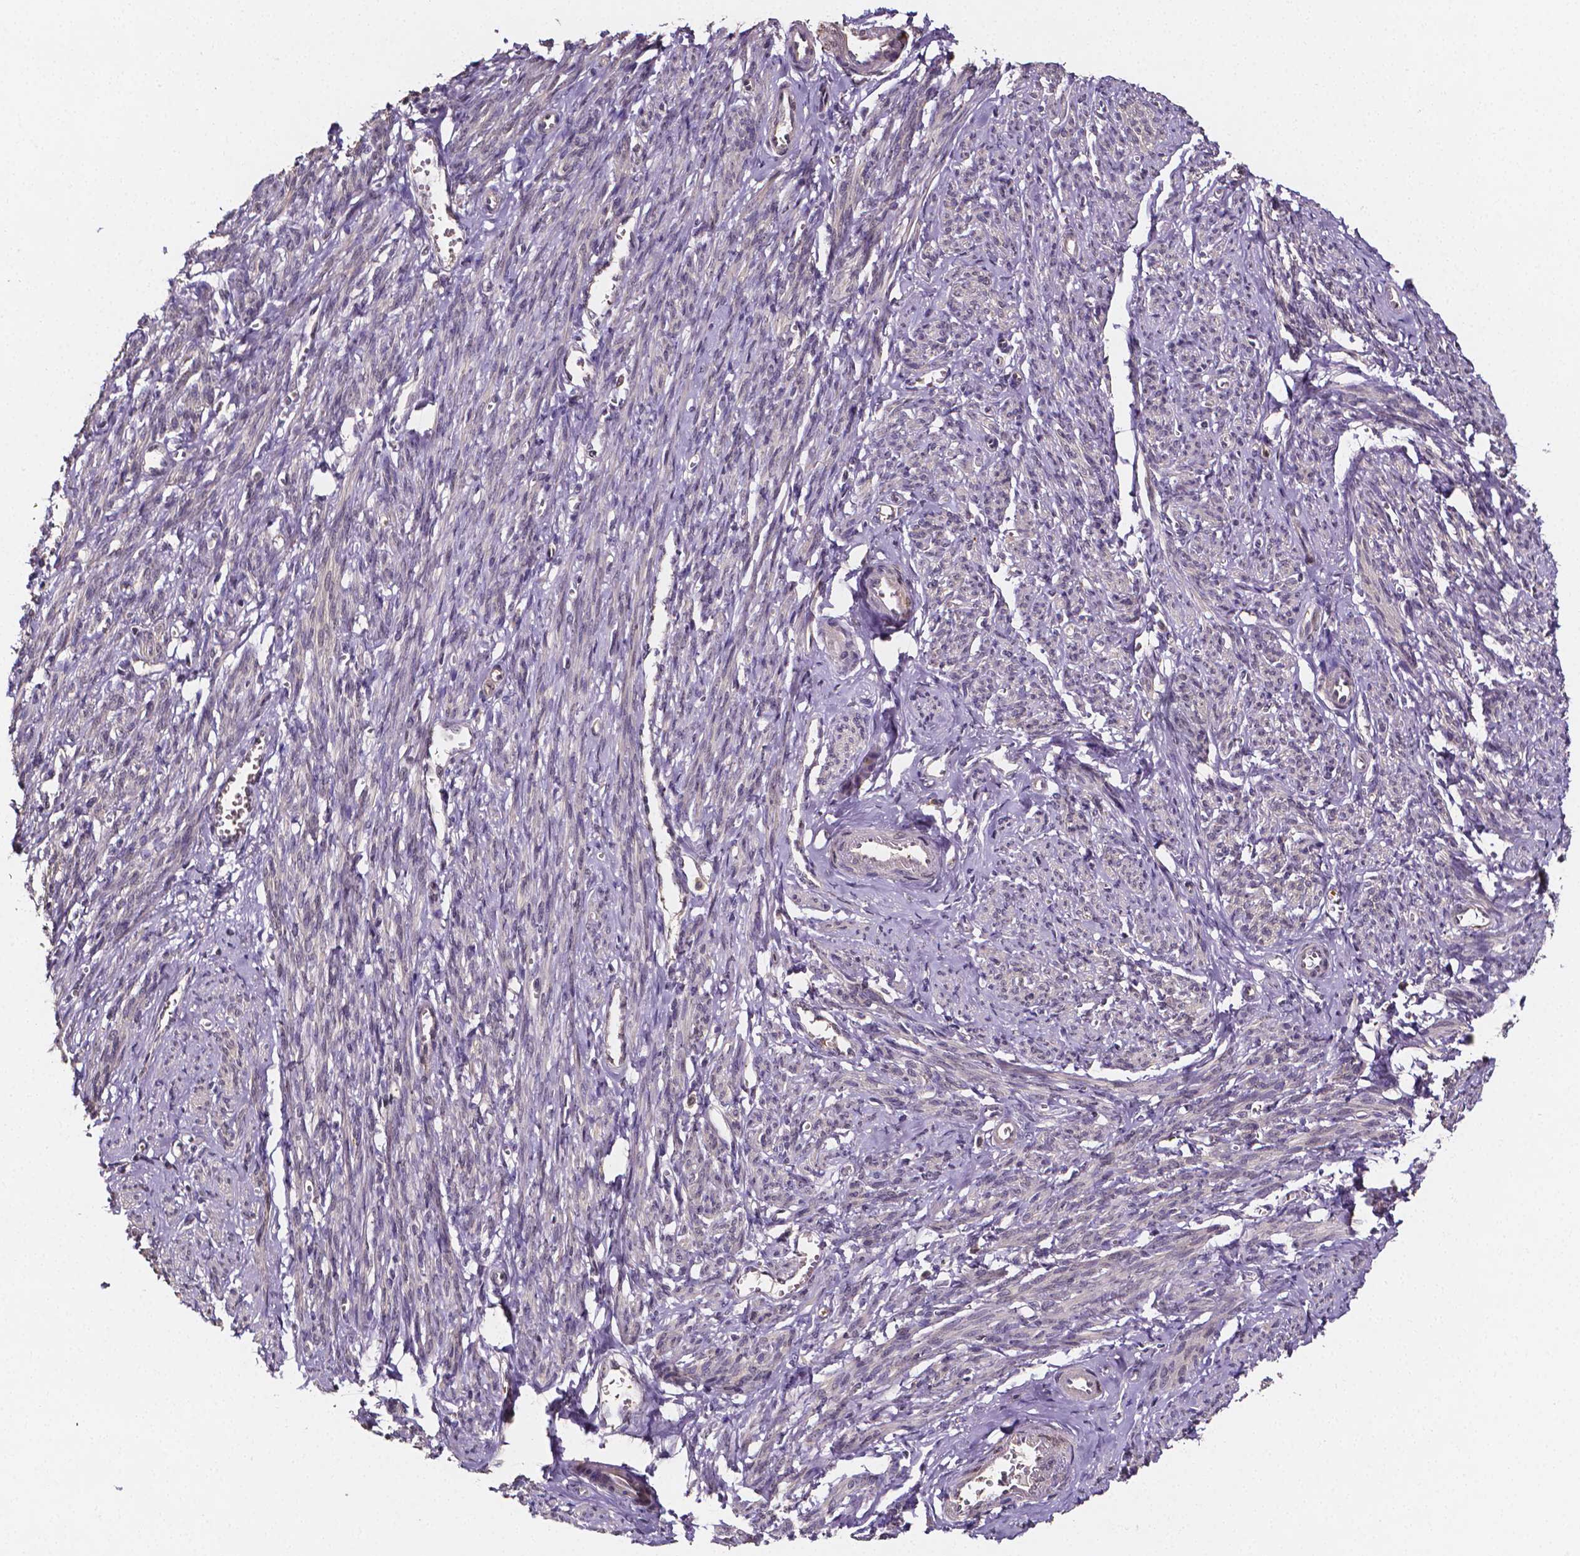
{"staining": {"intensity": "negative", "quantity": "none", "location": "none"}, "tissue": "smooth muscle", "cell_type": "Smooth muscle cells", "image_type": "normal", "snomed": [{"axis": "morphology", "description": "Normal tissue, NOS"}, {"axis": "topography", "description": "Smooth muscle"}], "caption": "DAB (3,3'-diaminobenzidine) immunohistochemical staining of unremarkable human smooth muscle reveals no significant positivity in smooth muscle cells. The staining was performed using DAB (3,3'-diaminobenzidine) to visualize the protein expression in brown, while the nuclei were stained in blue with hematoxylin (Magnification: 20x).", "gene": "NRGN", "patient": {"sex": "female", "age": 65}}